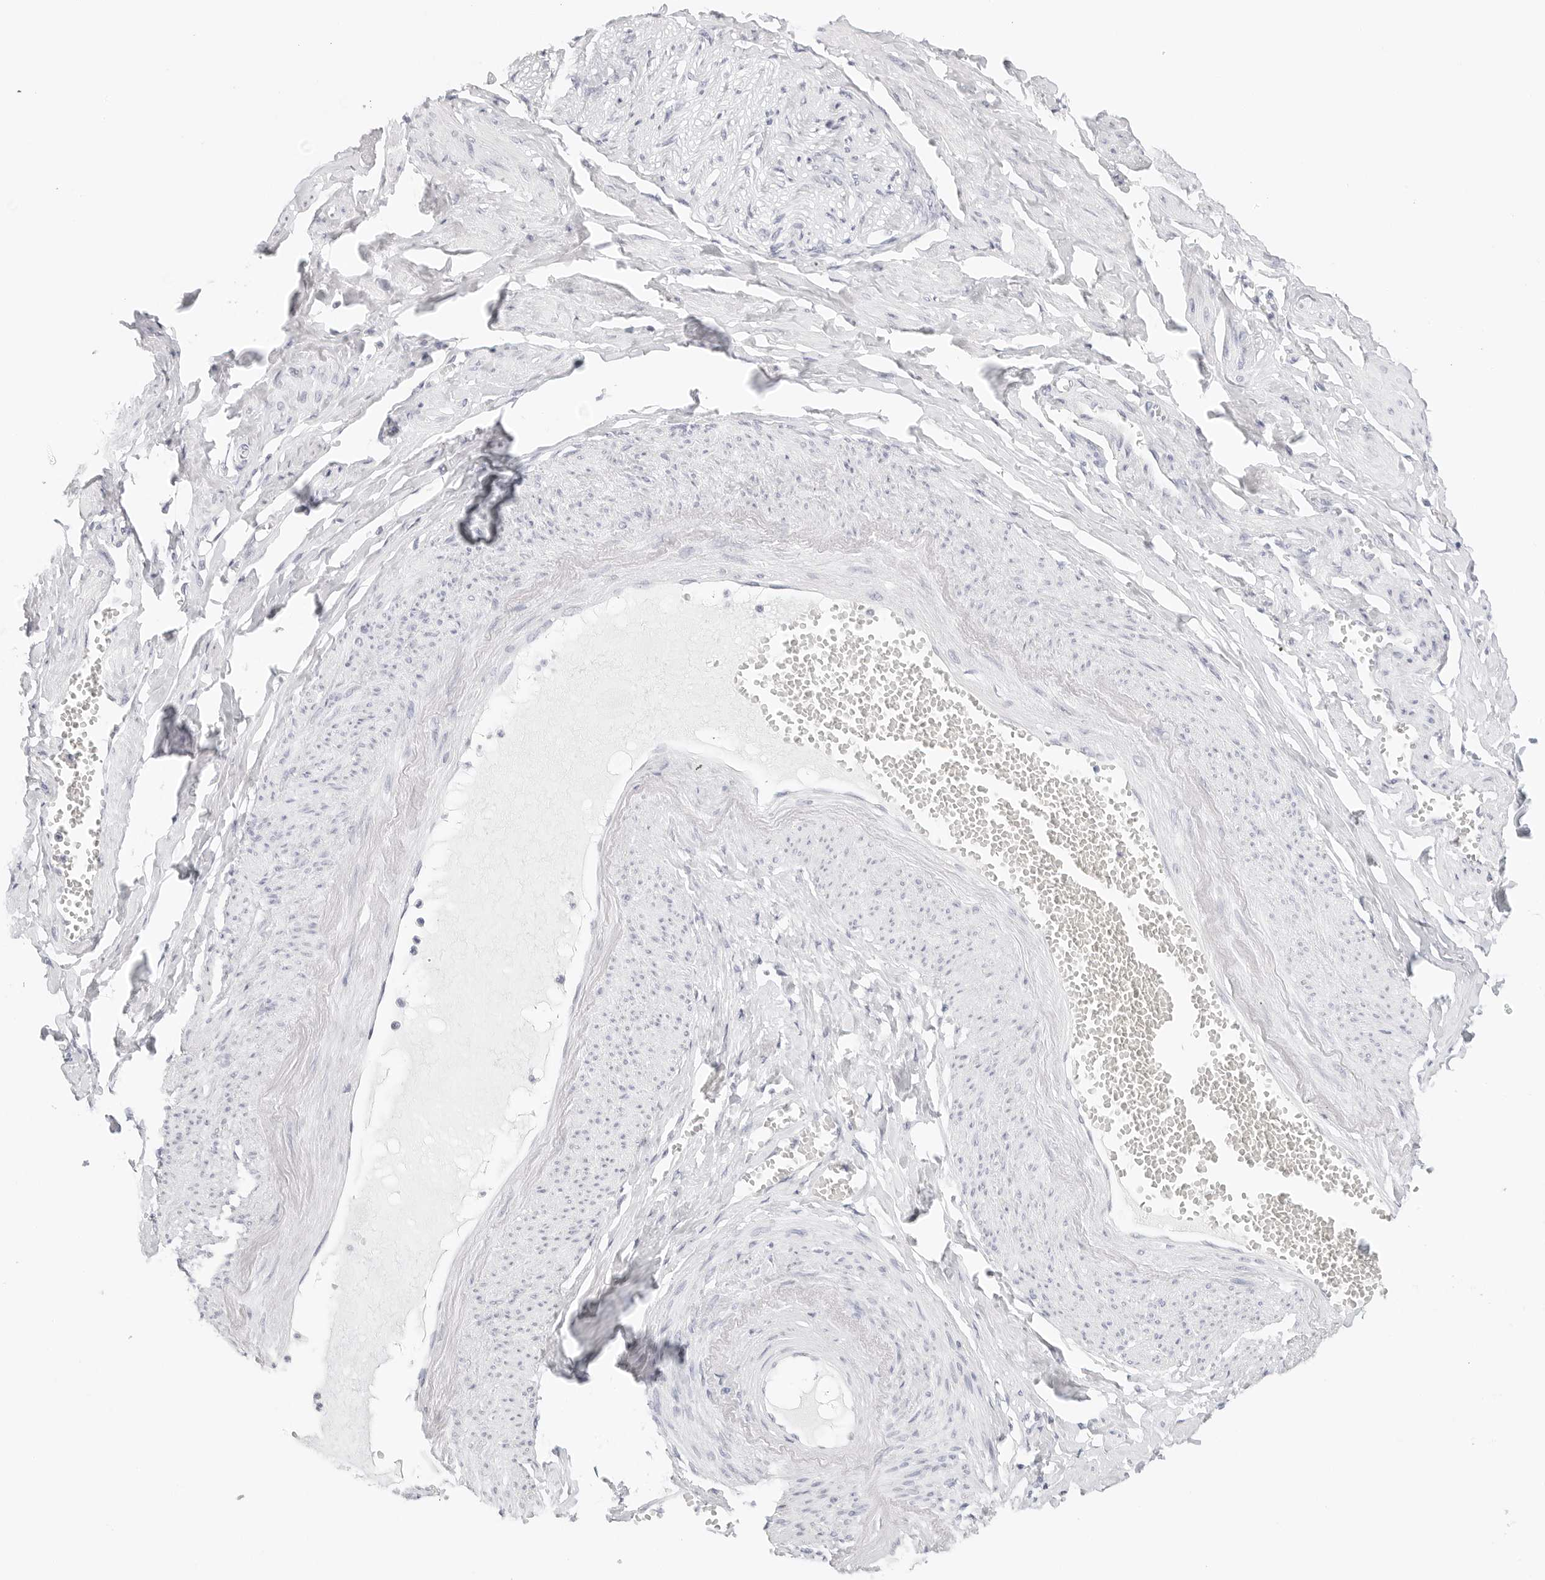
{"staining": {"intensity": "negative", "quantity": "none", "location": "none"}, "tissue": "adipose tissue", "cell_type": "Adipocytes", "image_type": "normal", "snomed": [{"axis": "morphology", "description": "Normal tissue, NOS"}, {"axis": "topography", "description": "Vascular tissue"}, {"axis": "topography", "description": "Fallopian tube"}, {"axis": "topography", "description": "Ovary"}], "caption": "Immunohistochemical staining of benign adipose tissue shows no significant expression in adipocytes.", "gene": "HMGCS2", "patient": {"sex": "female", "age": 67}}